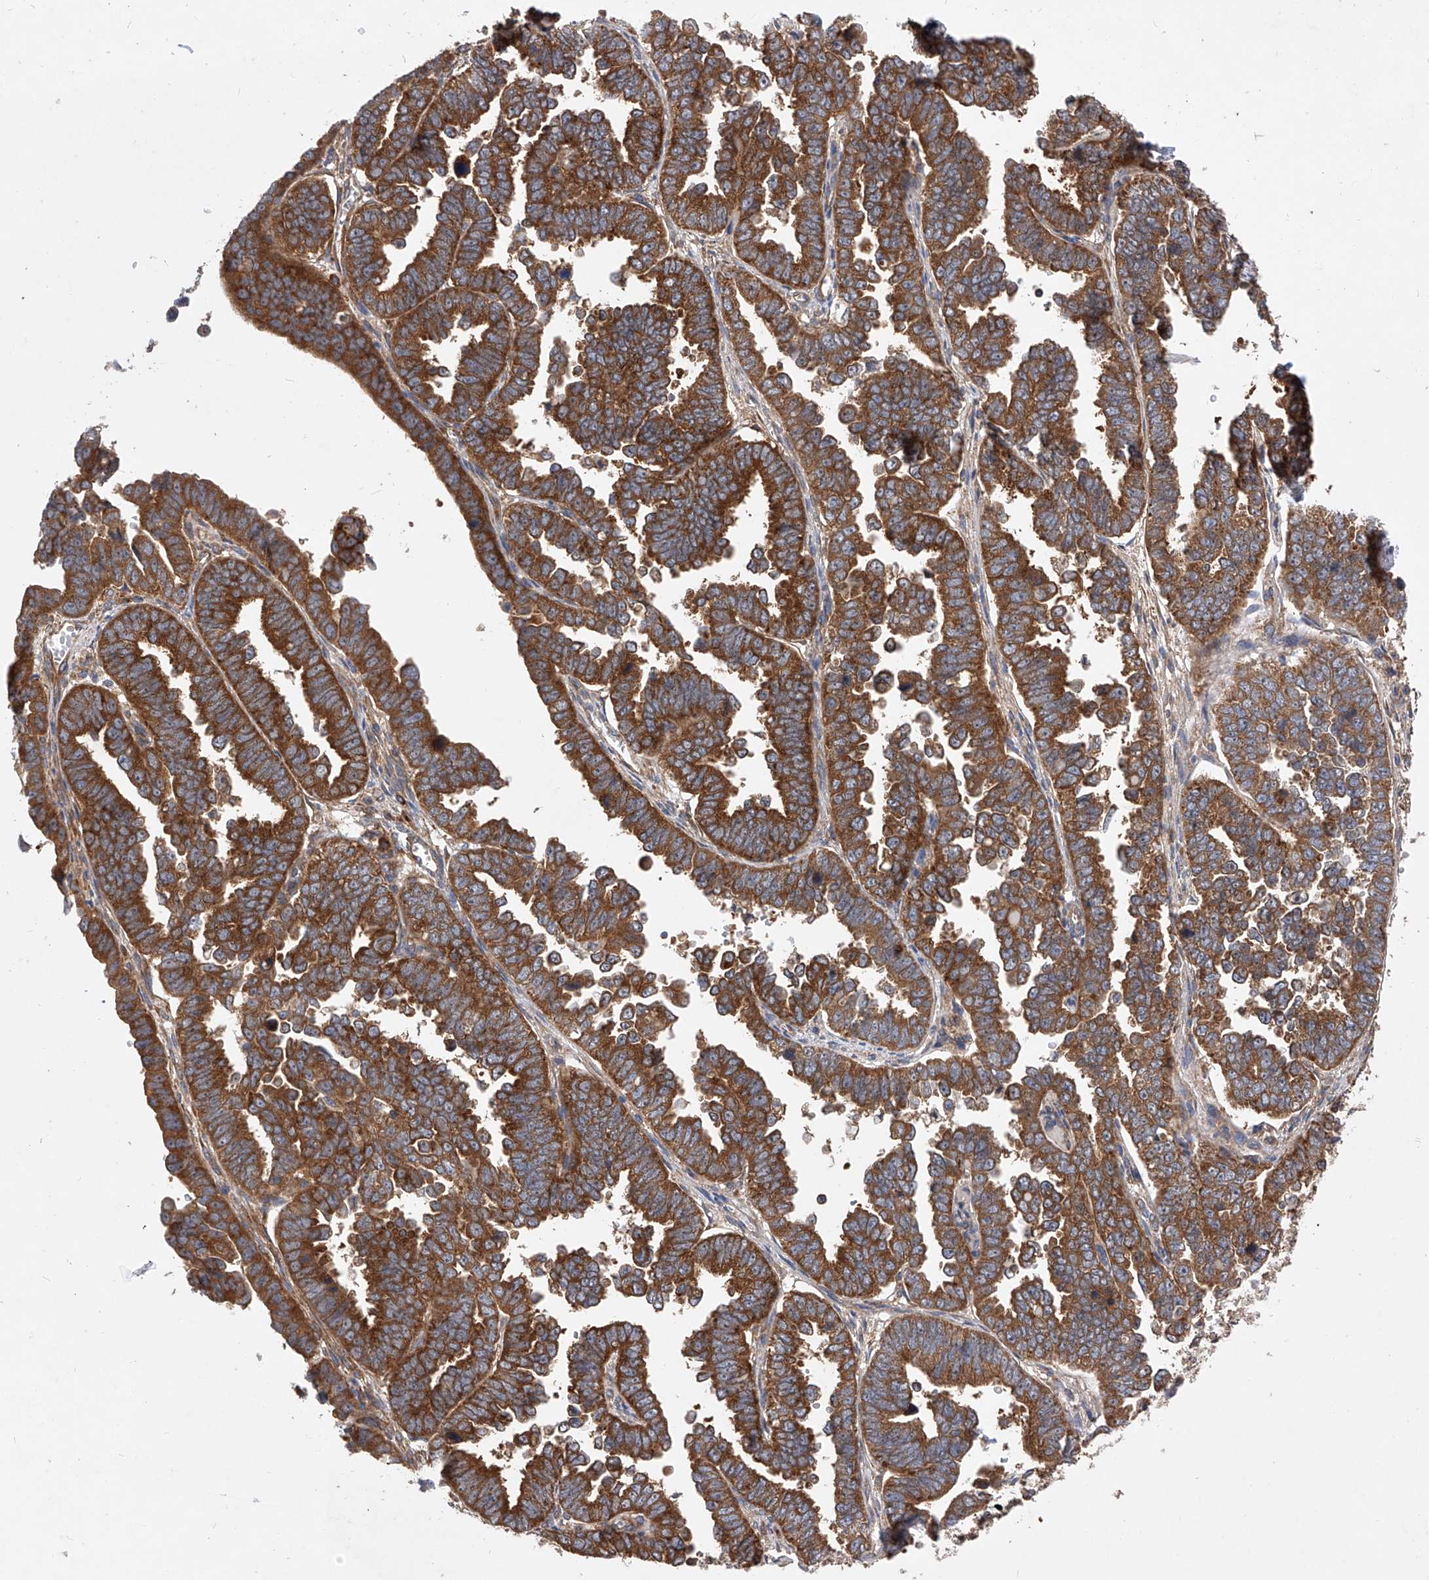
{"staining": {"intensity": "strong", "quantity": ">75%", "location": "cytoplasmic/membranous"}, "tissue": "endometrial cancer", "cell_type": "Tumor cells", "image_type": "cancer", "snomed": [{"axis": "morphology", "description": "Adenocarcinoma, NOS"}, {"axis": "topography", "description": "Endometrium"}], "caption": "Protein staining displays strong cytoplasmic/membranous staining in about >75% of tumor cells in endometrial cancer.", "gene": "CFAP410", "patient": {"sex": "female", "age": 75}}